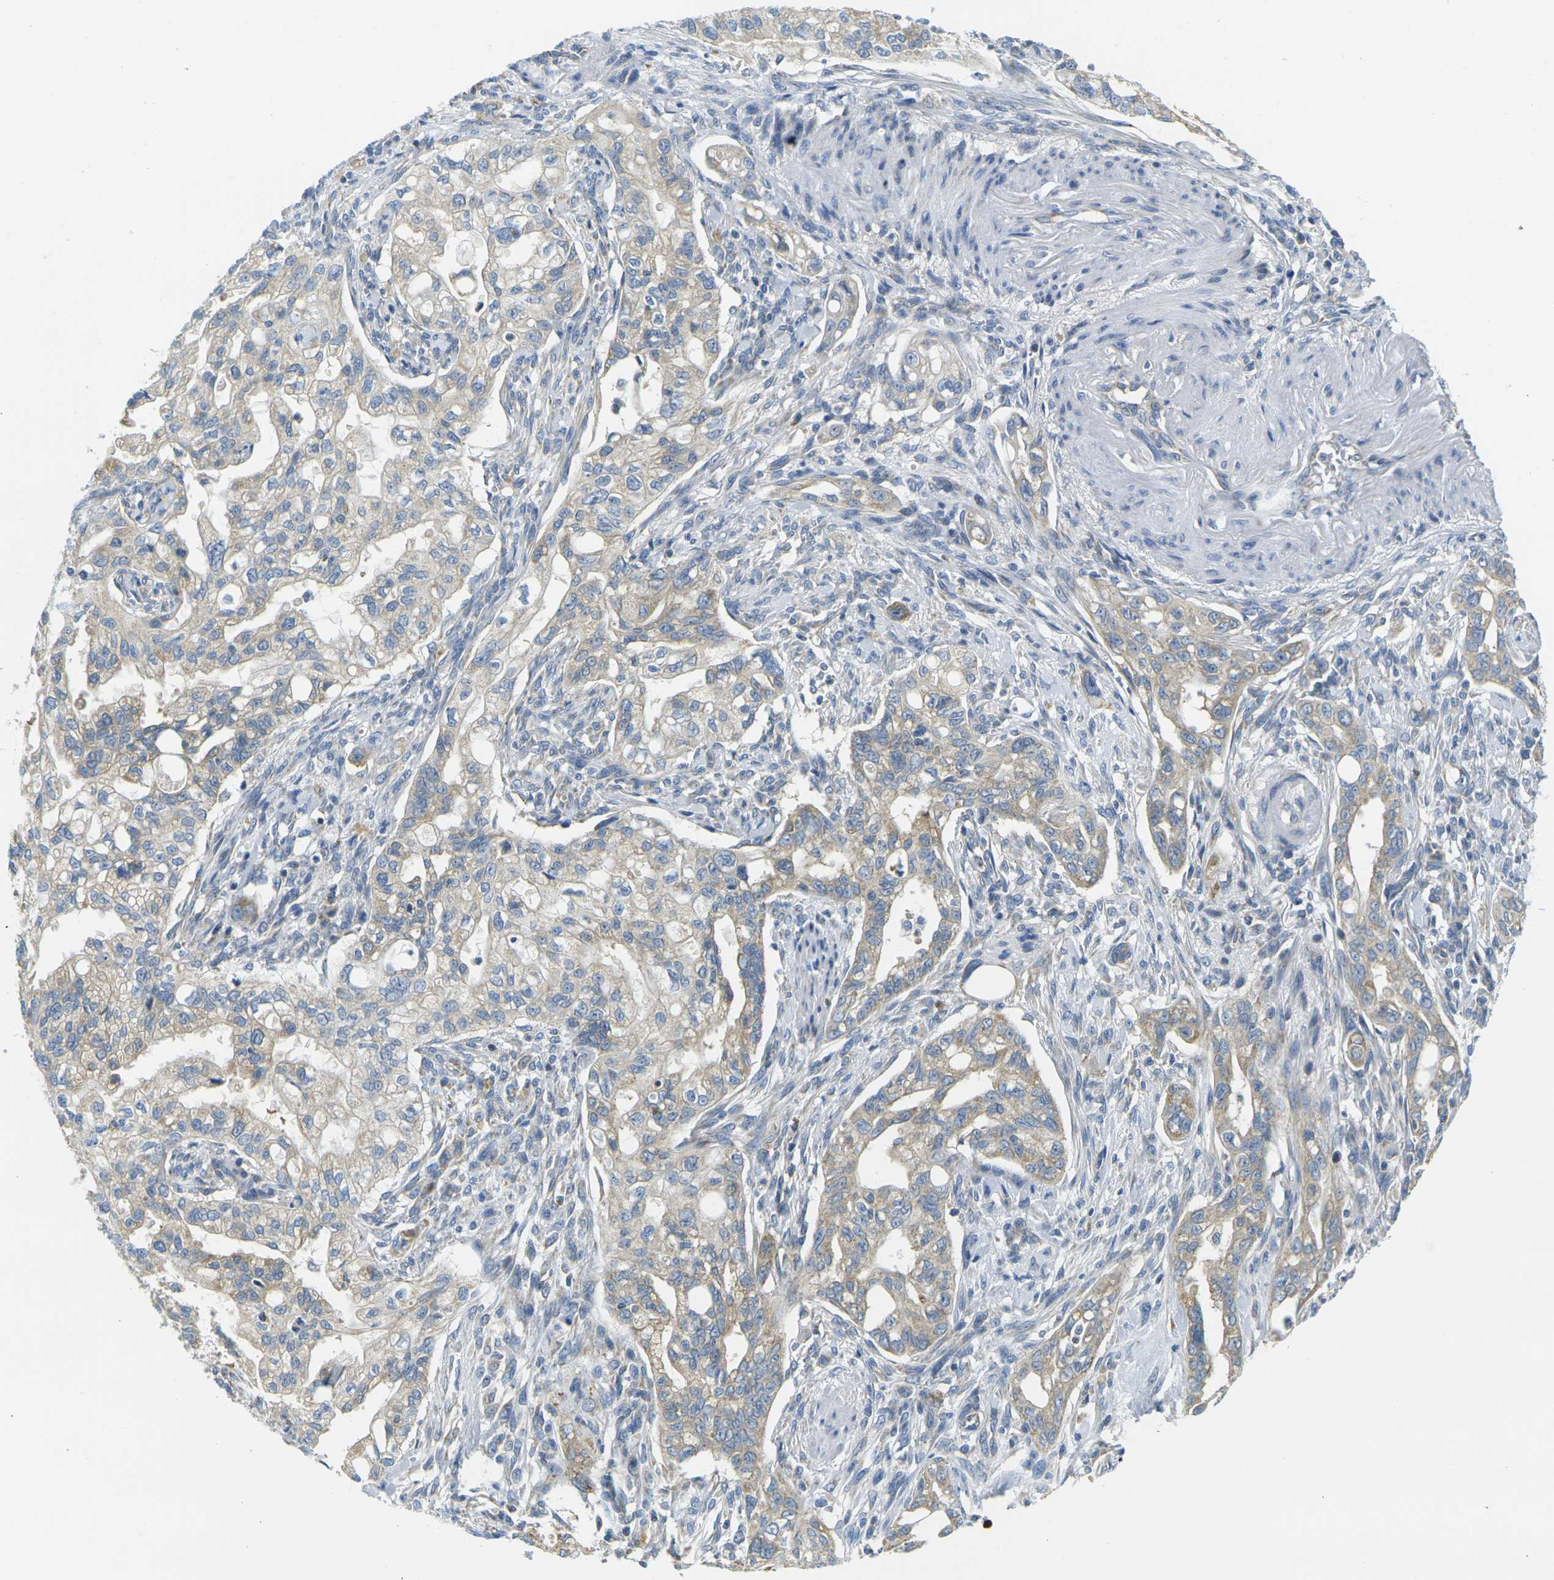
{"staining": {"intensity": "weak", "quantity": ">75%", "location": "cytoplasmic/membranous"}, "tissue": "pancreatic cancer", "cell_type": "Tumor cells", "image_type": "cancer", "snomed": [{"axis": "morphology", "description": "Normal tissue, NOS"}, {"axis": "topography", "description": "Pancreas"}], "caption": "Immunohistochemical staining of human pancreatic cancer reveals weak cytoplasmic/membranous protein positivity in about >75% of tumor cells. (DAB (3,3'-diaminobenzidine) IHC with brightfield microscopy, high magnification).", "gene": "PARD6B", "patient": {"sex": "male", "age": 42}}